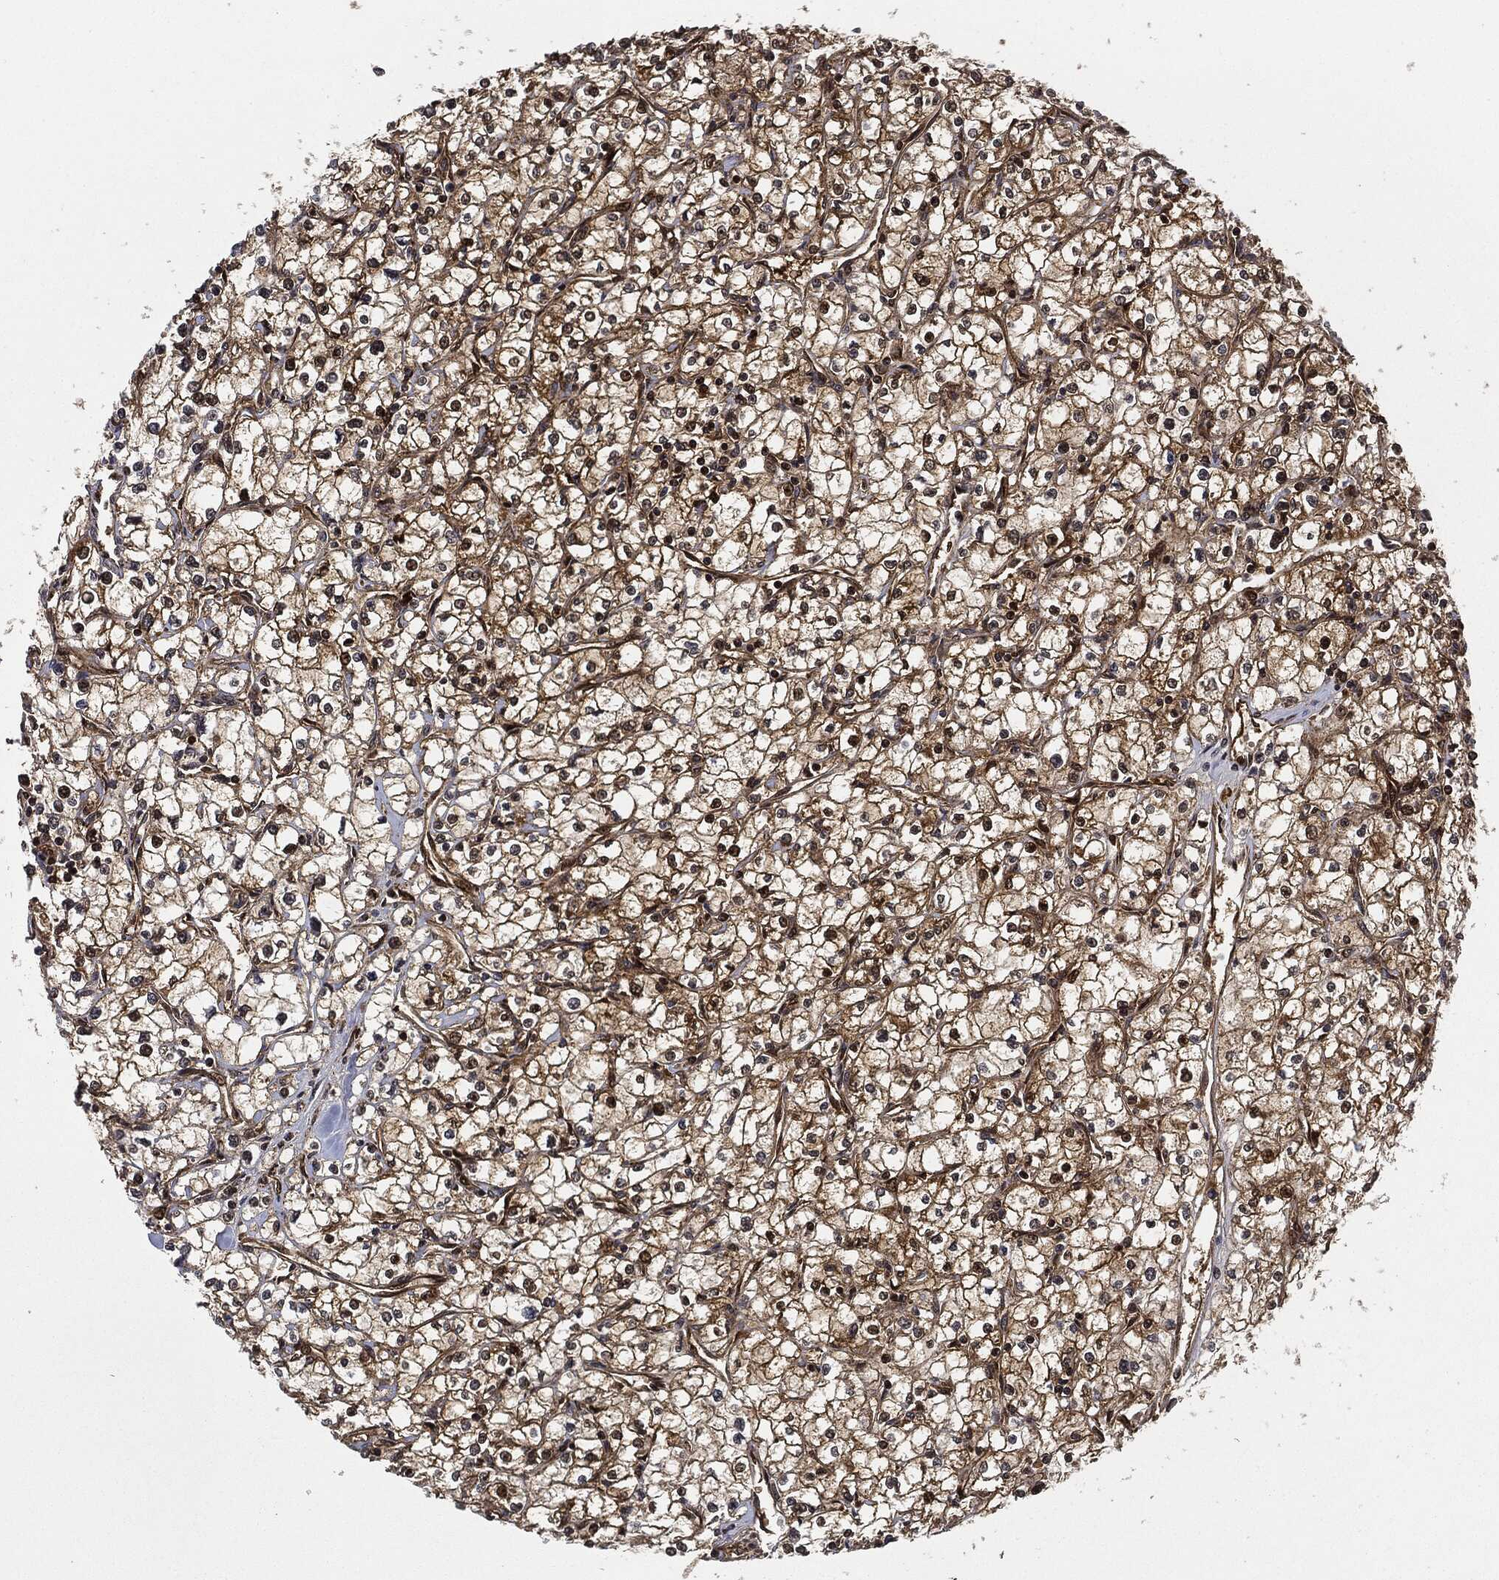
{"staining": {"intensity": "moderate", "quantity": ">75%", "location": "cytoplasmic/membranous"}, "tissue": "renal cancer", "cell_type": "Tumor cells", "image_type": "cancer", "snomed": [{"axis": "morphology", "description": "Adenocarcinoma, NOS"}, {"axis": "topography", "description": "Kidney"}], "caption": "Renal adenocarcinoma tissue exhibits moderate cytoplasmic/membranous staining in approximately >75% of tumor cells", "gene": "RNASEL", "patient": {"sex": "male", "age": 67}}